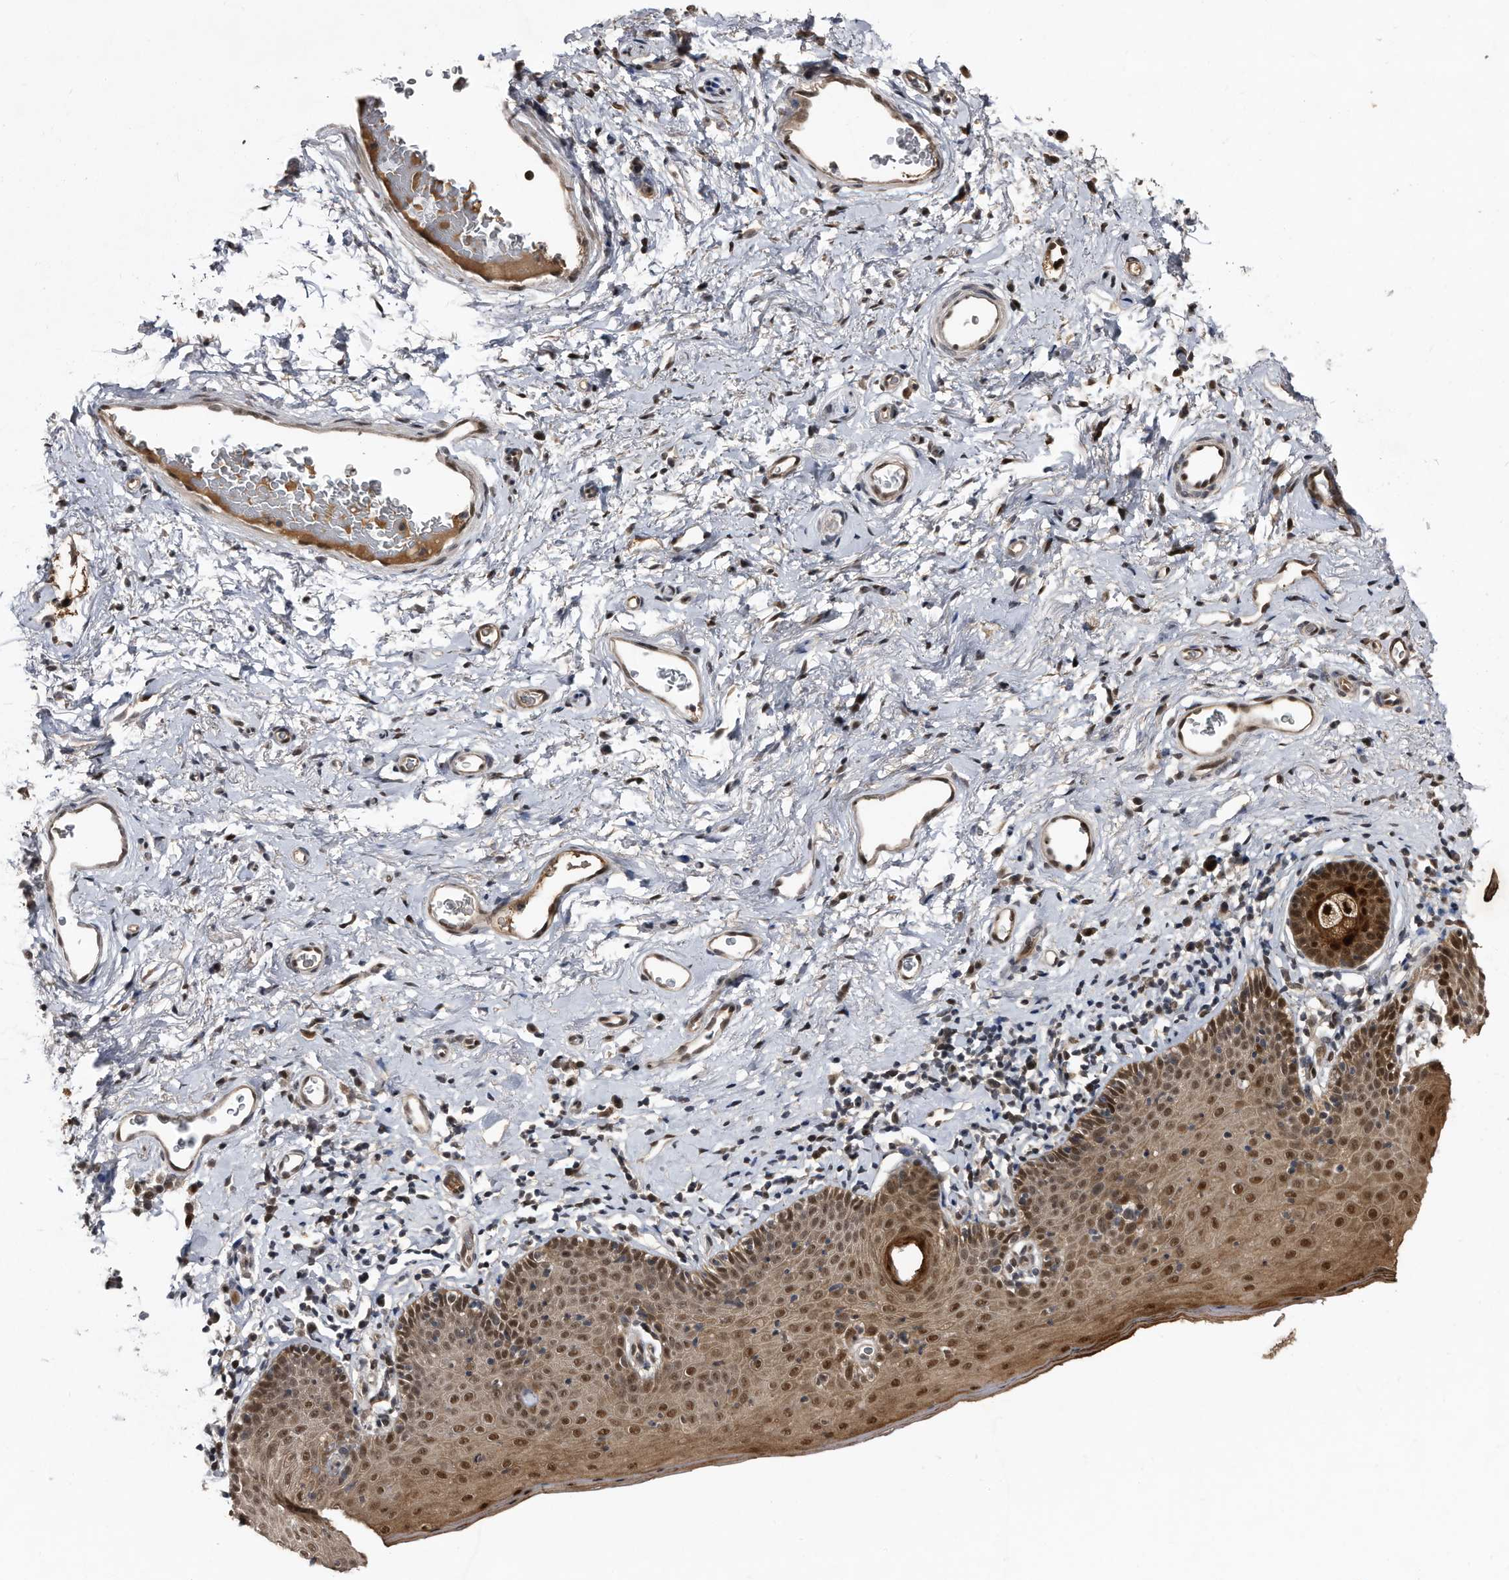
{"staining": {"intensity": "moderate", "quantity": ">75%", "location": "cytoplasmic/membranous,nuclear"}, "tissue": "skin", "cell_type": "Epidermal cells", "image_type": "normal", "snomed": [{"axis": "morphology", "description": "Normal tissue, NOS"}, {"axis": "topography", "description": "Vulva"}], "caption": "Brown immunohistochemical staining in unremarkable human skin displays moderate cytoplasmic/membranous,nuclear staining in about >75% of epidermal cells.", "gene": "RAD23B", "patient": {"sex": "female", "age": 66}}